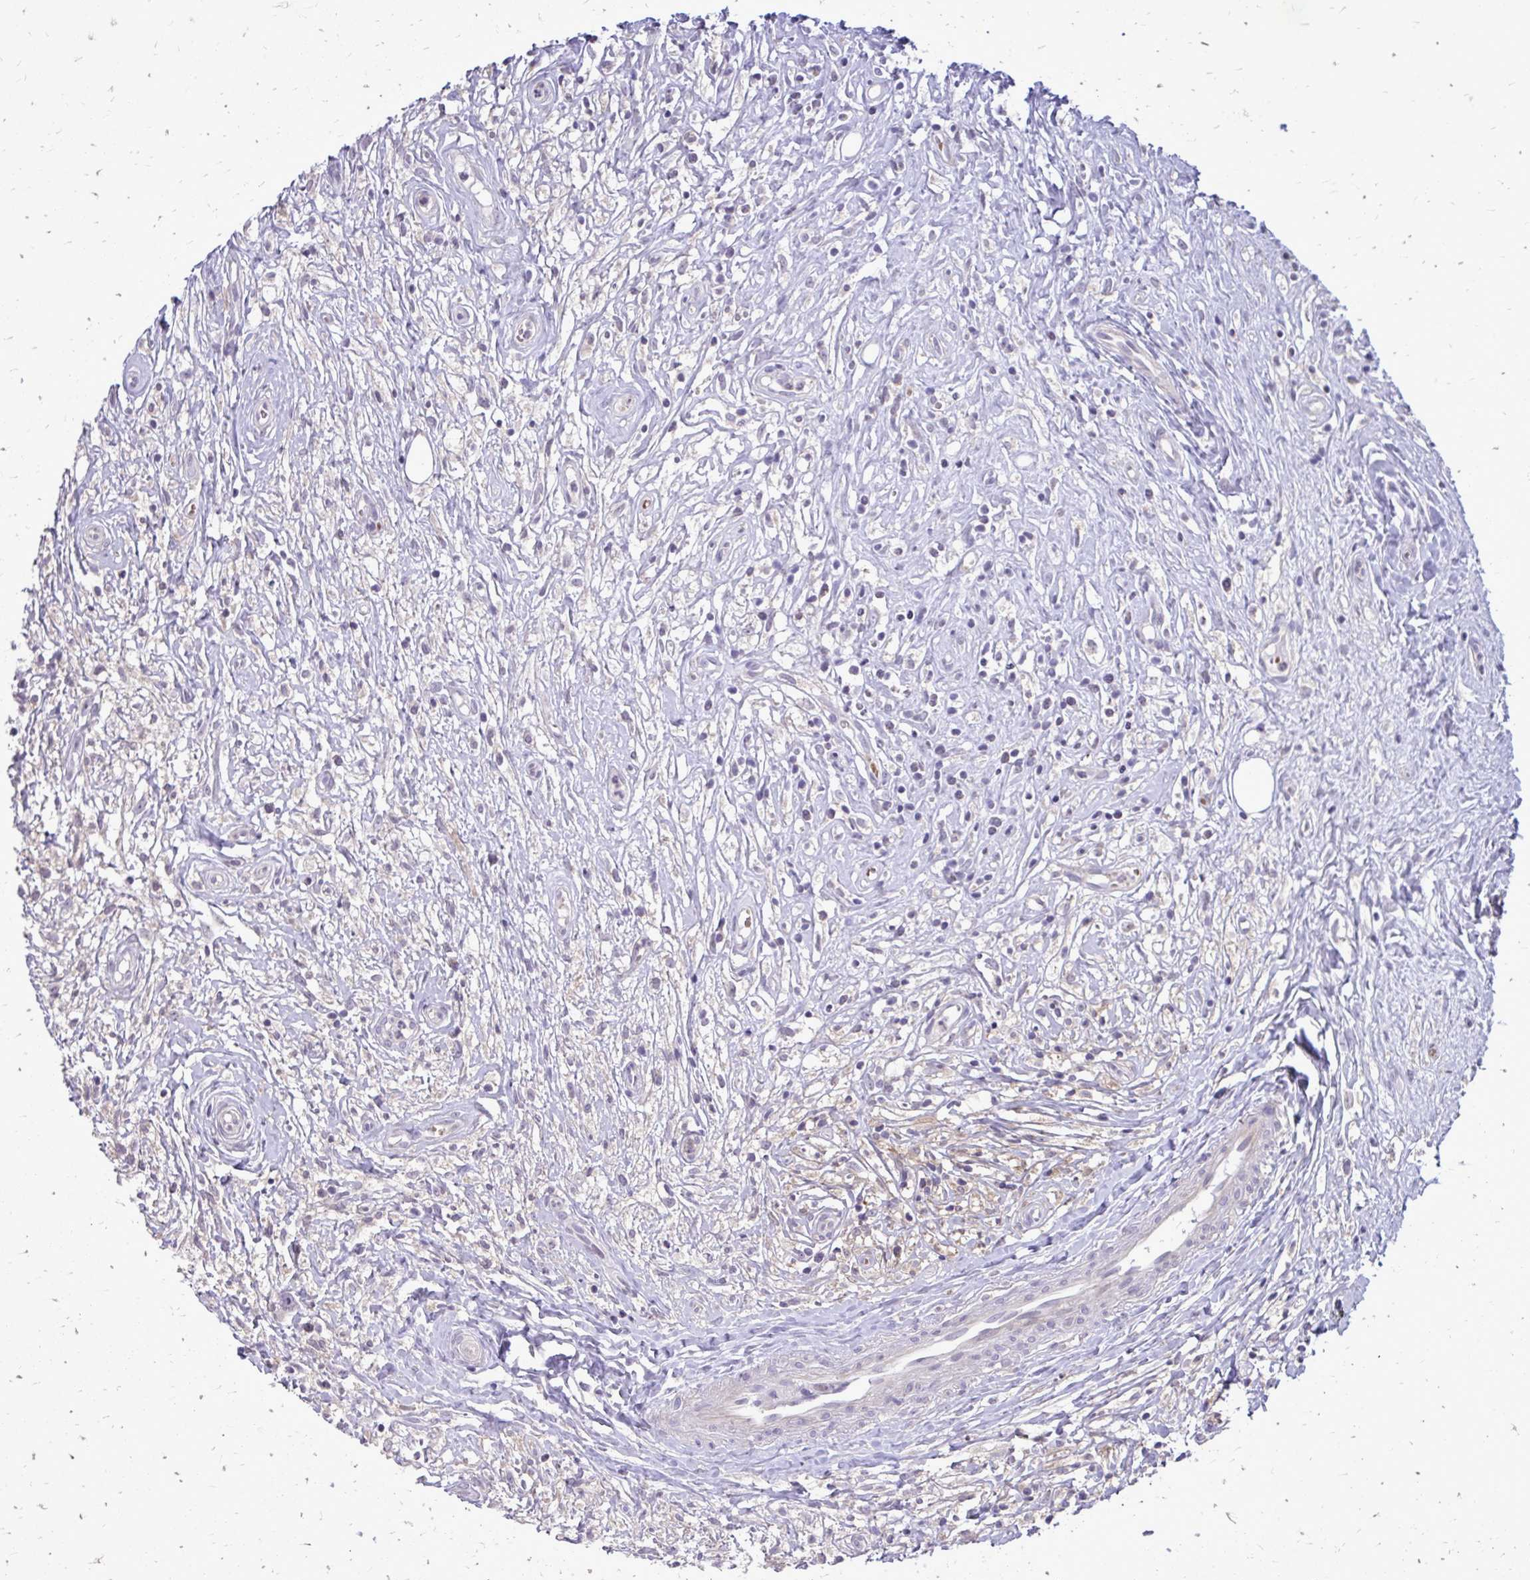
{"staining": {"intensity": "negative", "quantity": "none", "location": "none"}, "tissue": "lymphoma", "cell_type": "Tumor cells", "image_type": "cancer", "snomed": [{"axis": "morphology", "description": "Hodgkin's disease, NOS"}, {"axis": "topography", "description": "No Tissue"}], "caption": "Tumor cells show no significant staining in lymphoma.", "gene": "DPY19L1", "patient": {"sex": "female", "age": 21}}